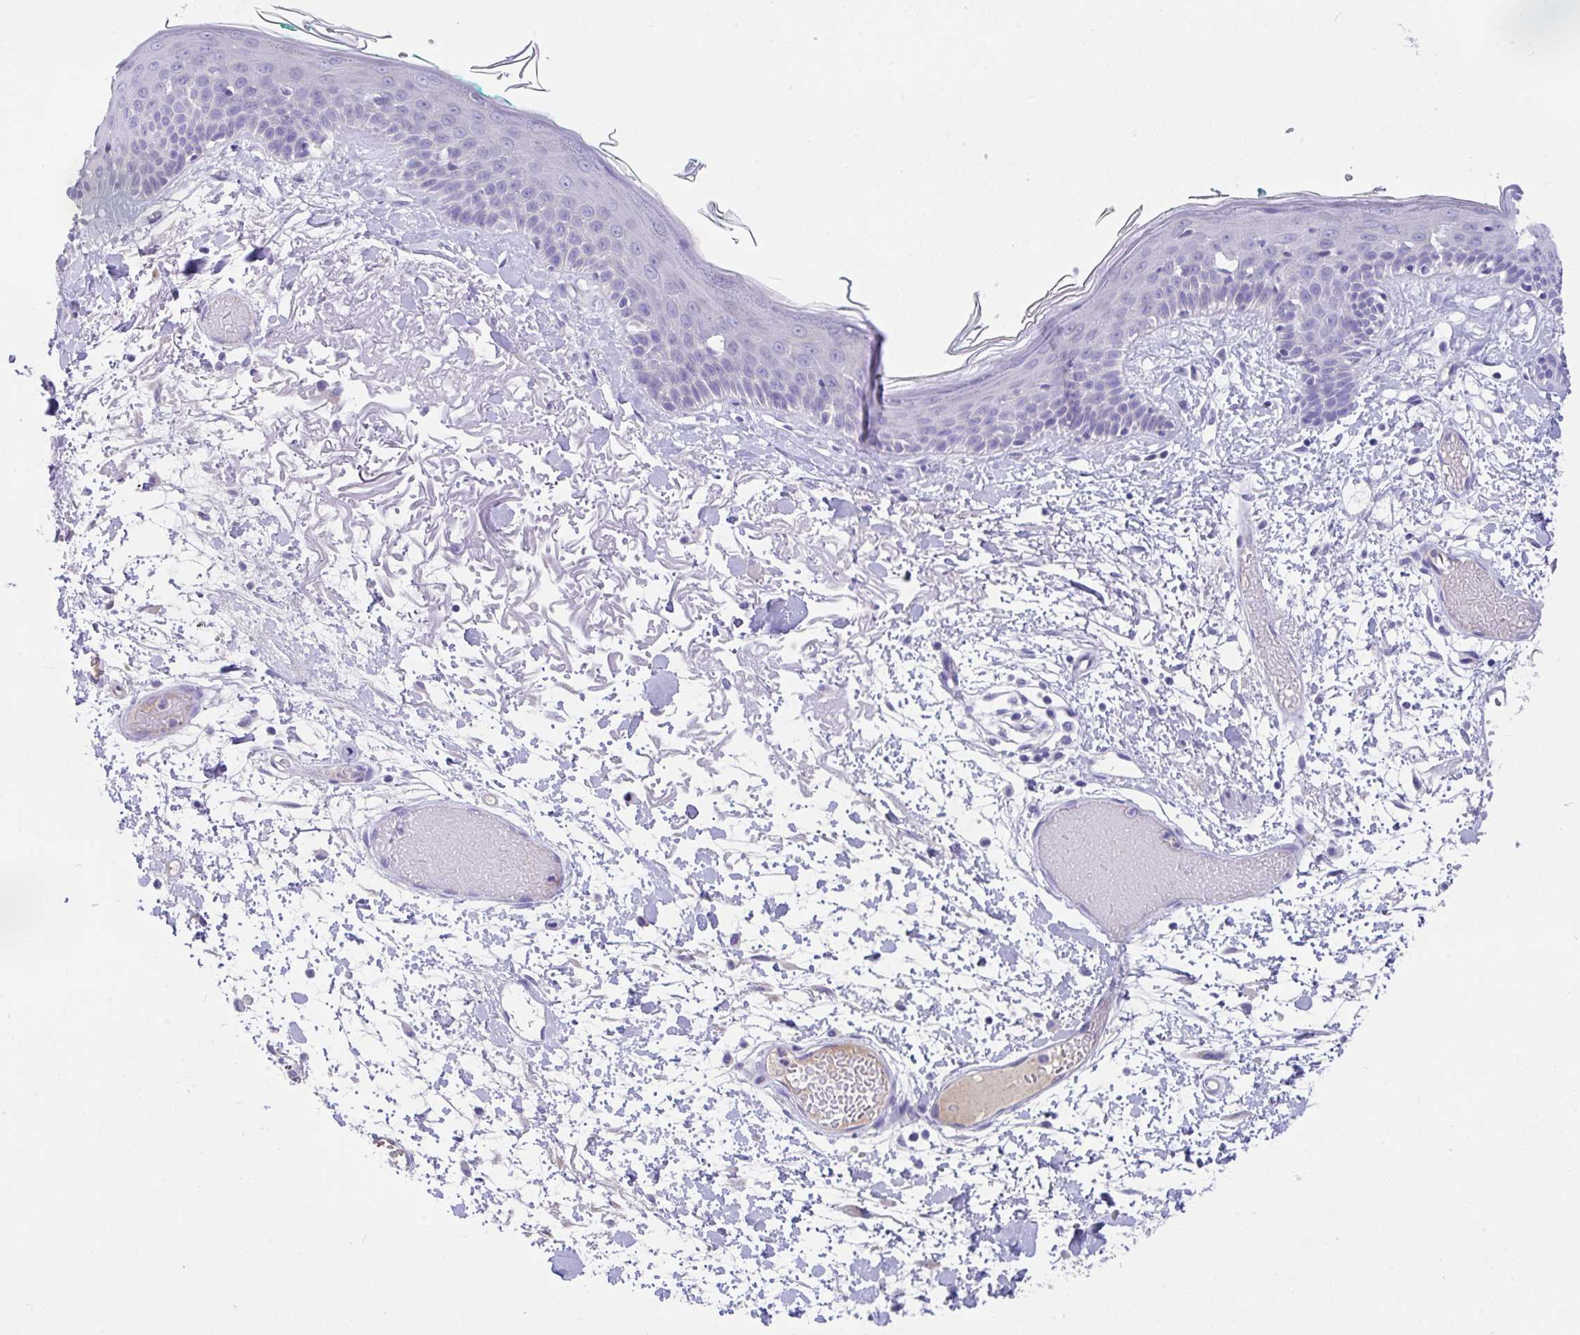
{"staining": {"intensity": "negative", "quantity": "none", "location": "none"}, "tissue": "skin", "cell_type": "Fibroblasts", "image_type": "normal", "snomed": [{"axis": "morphology", "description": "Normal tissue, NOS"}, {"axis": "topography", "description": "Skin"}], "caption": "An image of human skin is negative for staining in fibroblasts.", "gene": "CCSAP", "patient": {"sex": "male", "age": 79}}